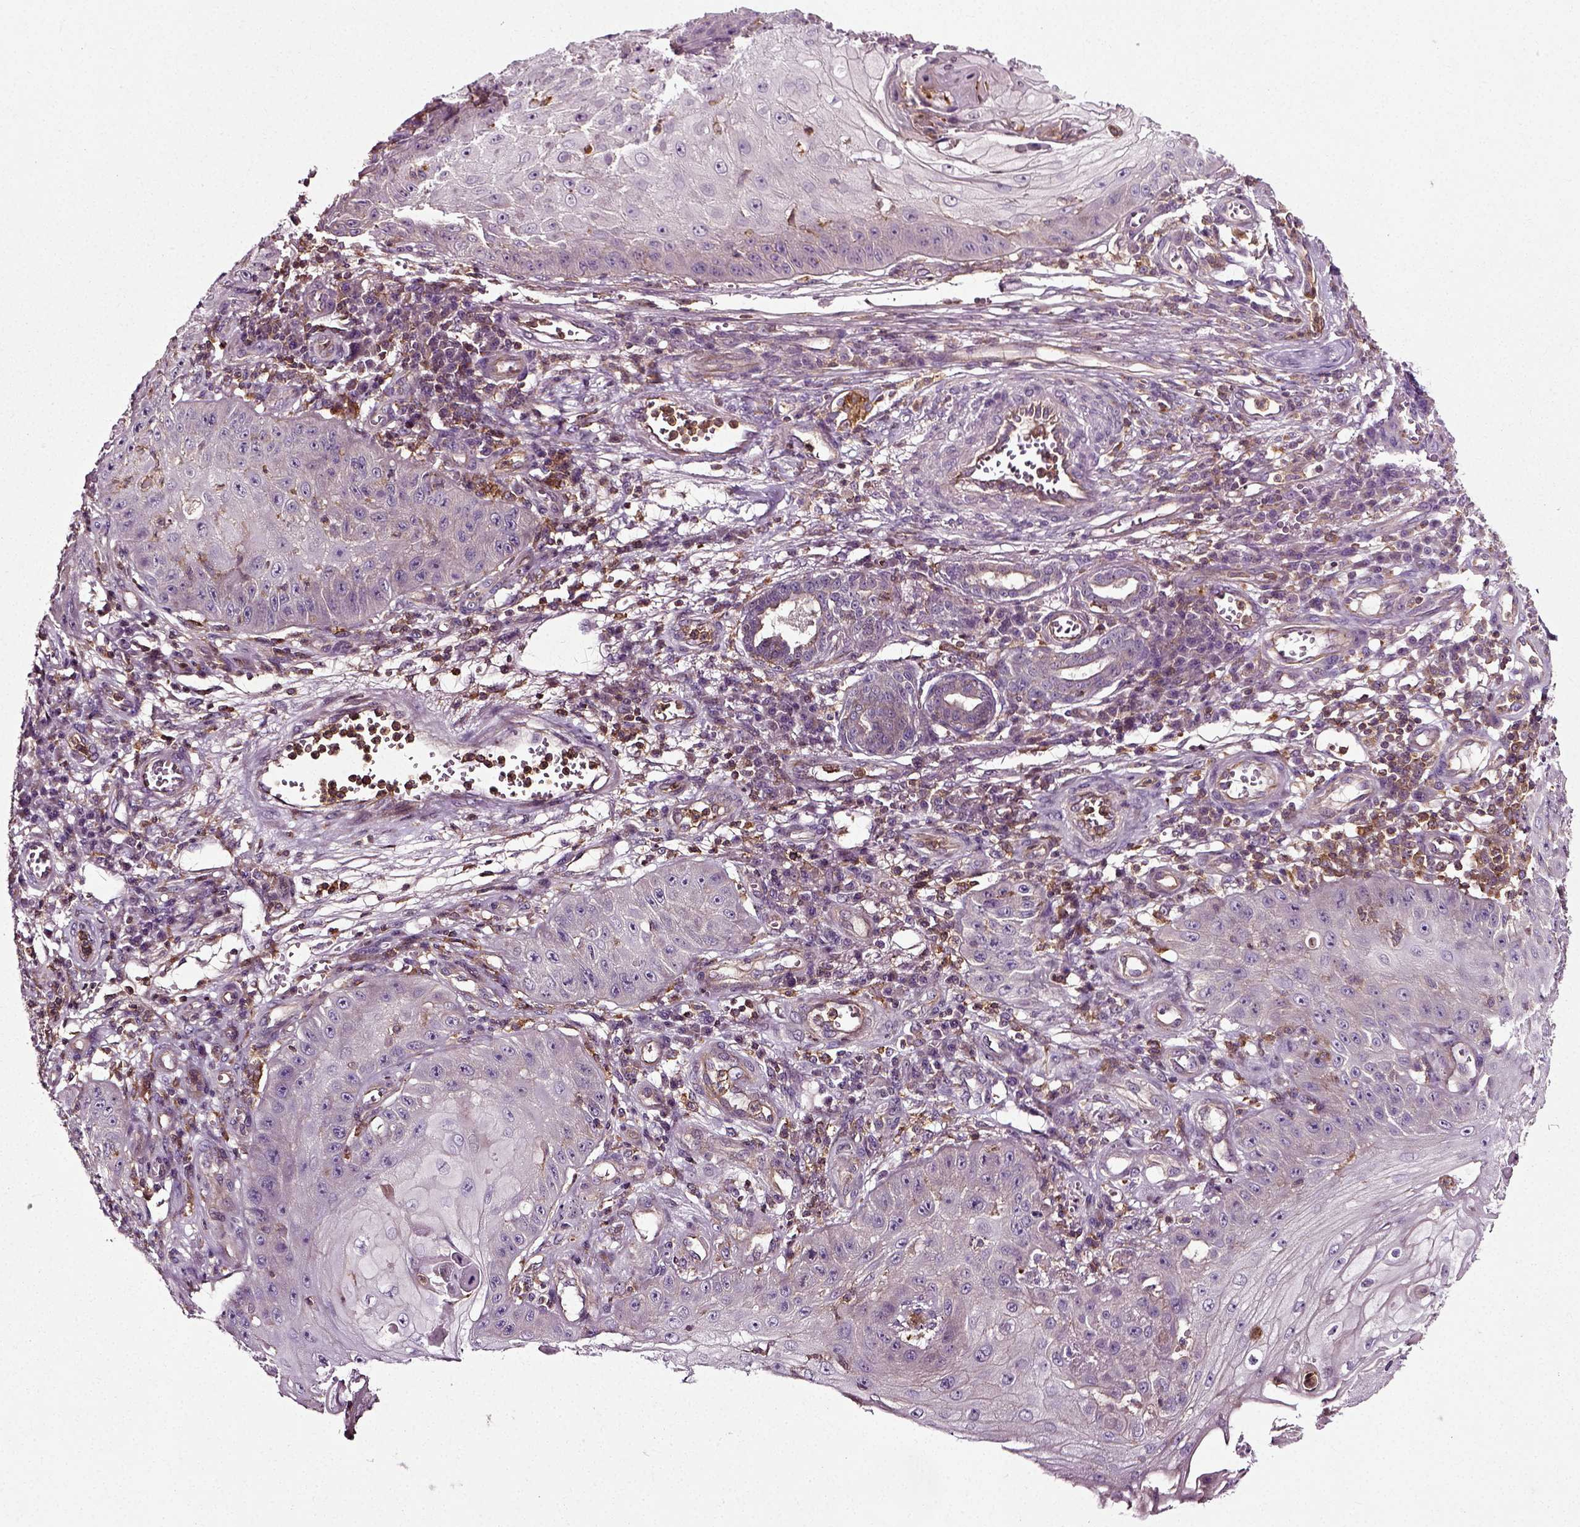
{"staining": {"intensity": "negative", "quantity": "none", "location": "none"}, "tissue": "skin cancer", "cell_type": "Tumor cells", "image_type": "cancer", "snomed": [{"axis": "morphology", "description": "Squamous cell carcinoma, NOS"}, {"axis": "topography", "description": "Skin"}], "caption": "Skin cancer was stained to show a protein in brown. There is no significant expression in tumor cells.", "gene": "RHOF", "patient": {"sex": "male", "age": 70}}